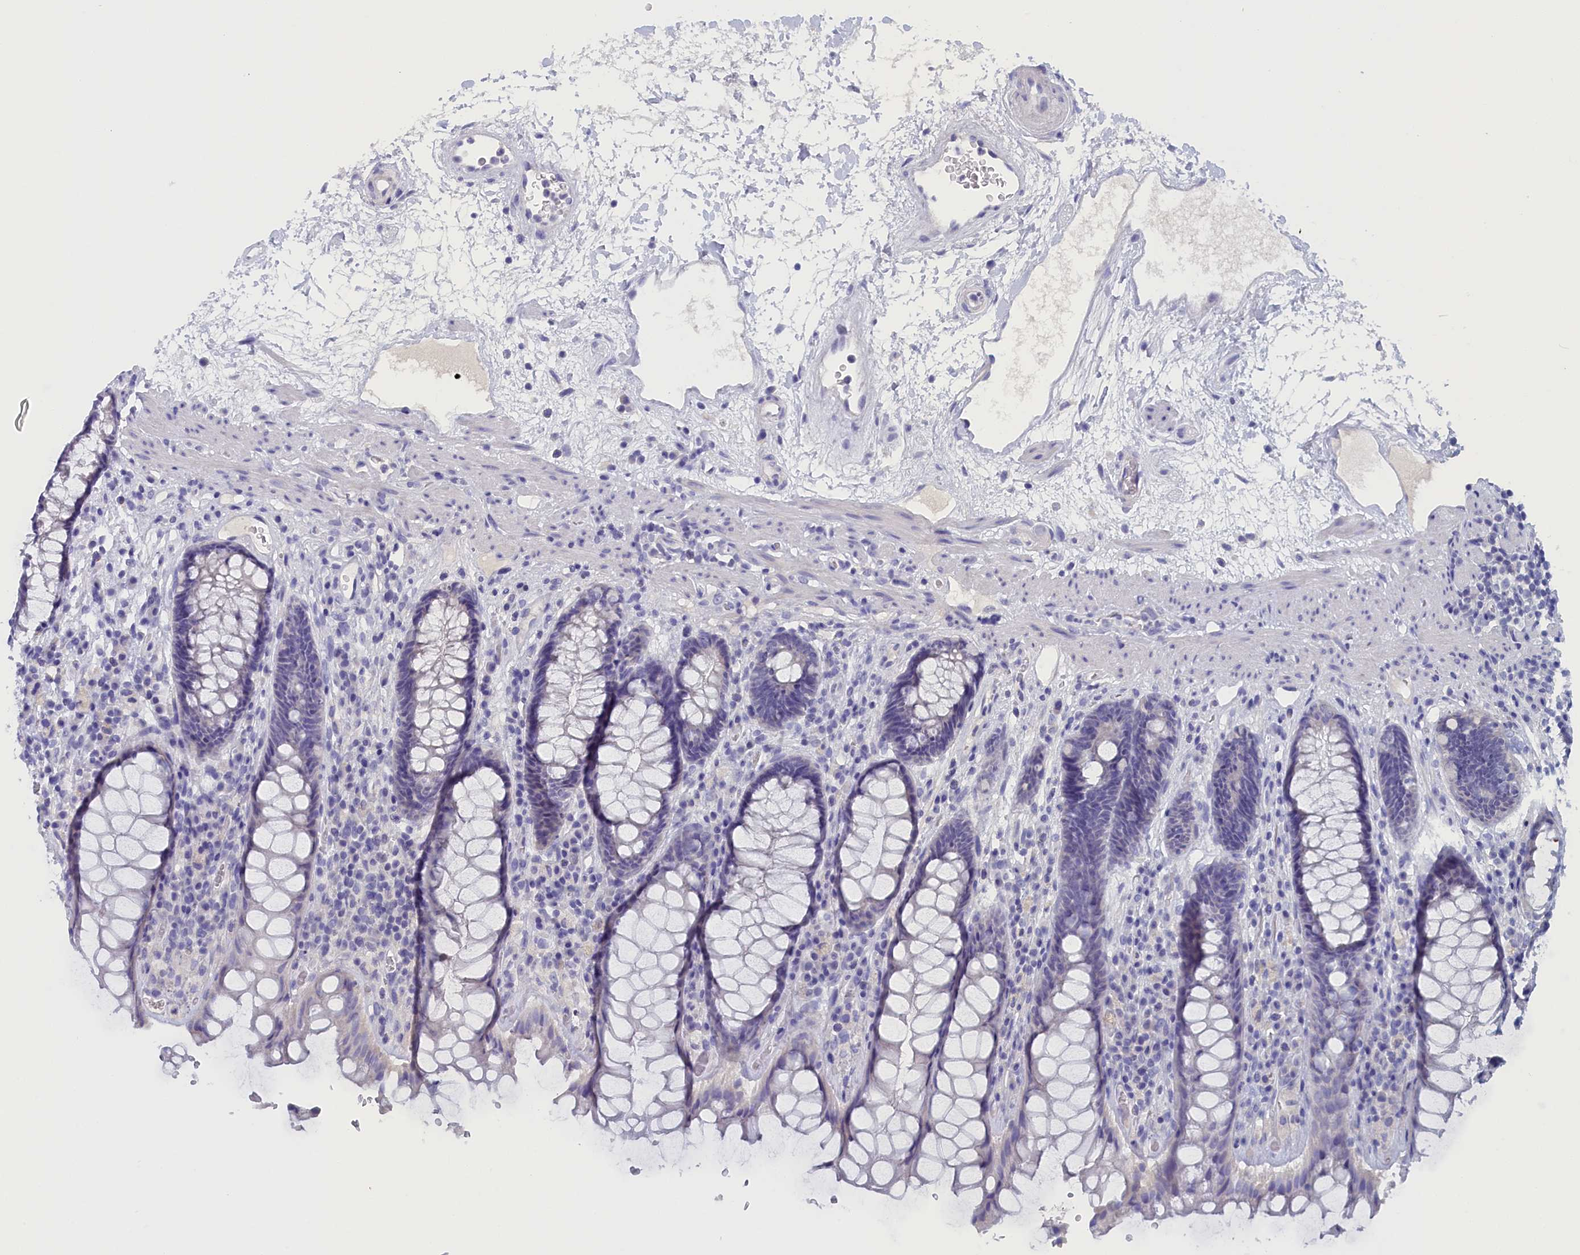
{"staining": {"intensity": "negative", "quantity": "none", "location": "none"}, "tissue": "rectum", "cell_type": "Glandular cells", "image_type": "normal", "snomed": [{"axis": "morphology", "description": "Normal tissue, NOS"}, {"axis": "topography", "description": "Rectum"}], "caption": "Immunohistochemistry (IHC) of normal human rectum shows no expression in glandular cells. Nuclei are stained in blue.", "gene": "ANKRD2", "patient": {"sex": "male", "age": 64}}